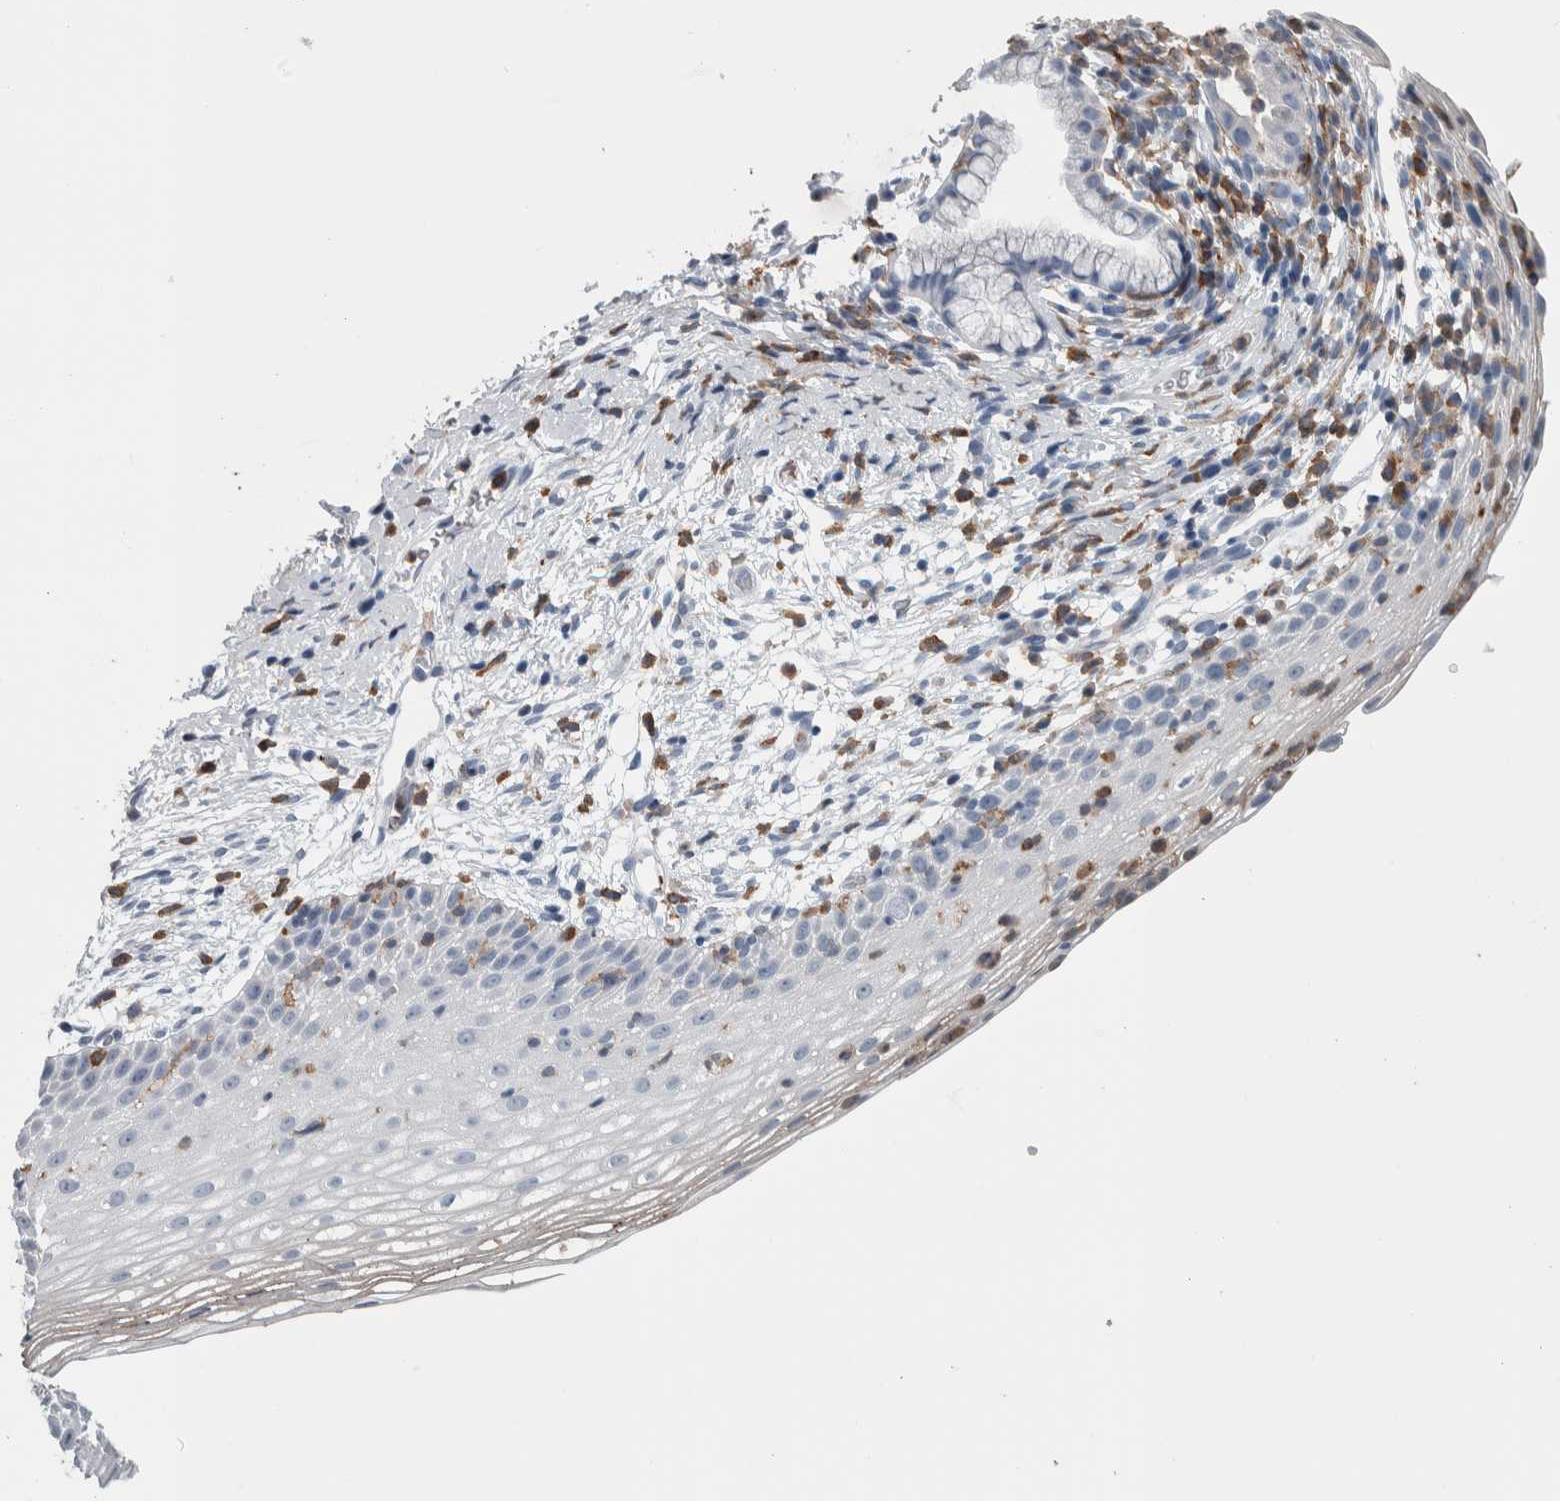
{"staining": {"intensity": "negative", "quantity": "none", "location": "none"}, "tissue": "cervix", "cell_type": "Glandular cells", "image_type": "normal", "snomed": [{"axis": "morphology", "description": "Normal tissue, NOS"}, {"axis": "topography", "description": "Cervix"}], "caption": "High power microscopy micrograph of an IHC photomicrograph of unremarkable cervix, revealing no significant expression in glandular cells.", "gene": "SKAP2", "patient": {"sex": "female", "age": 72}}